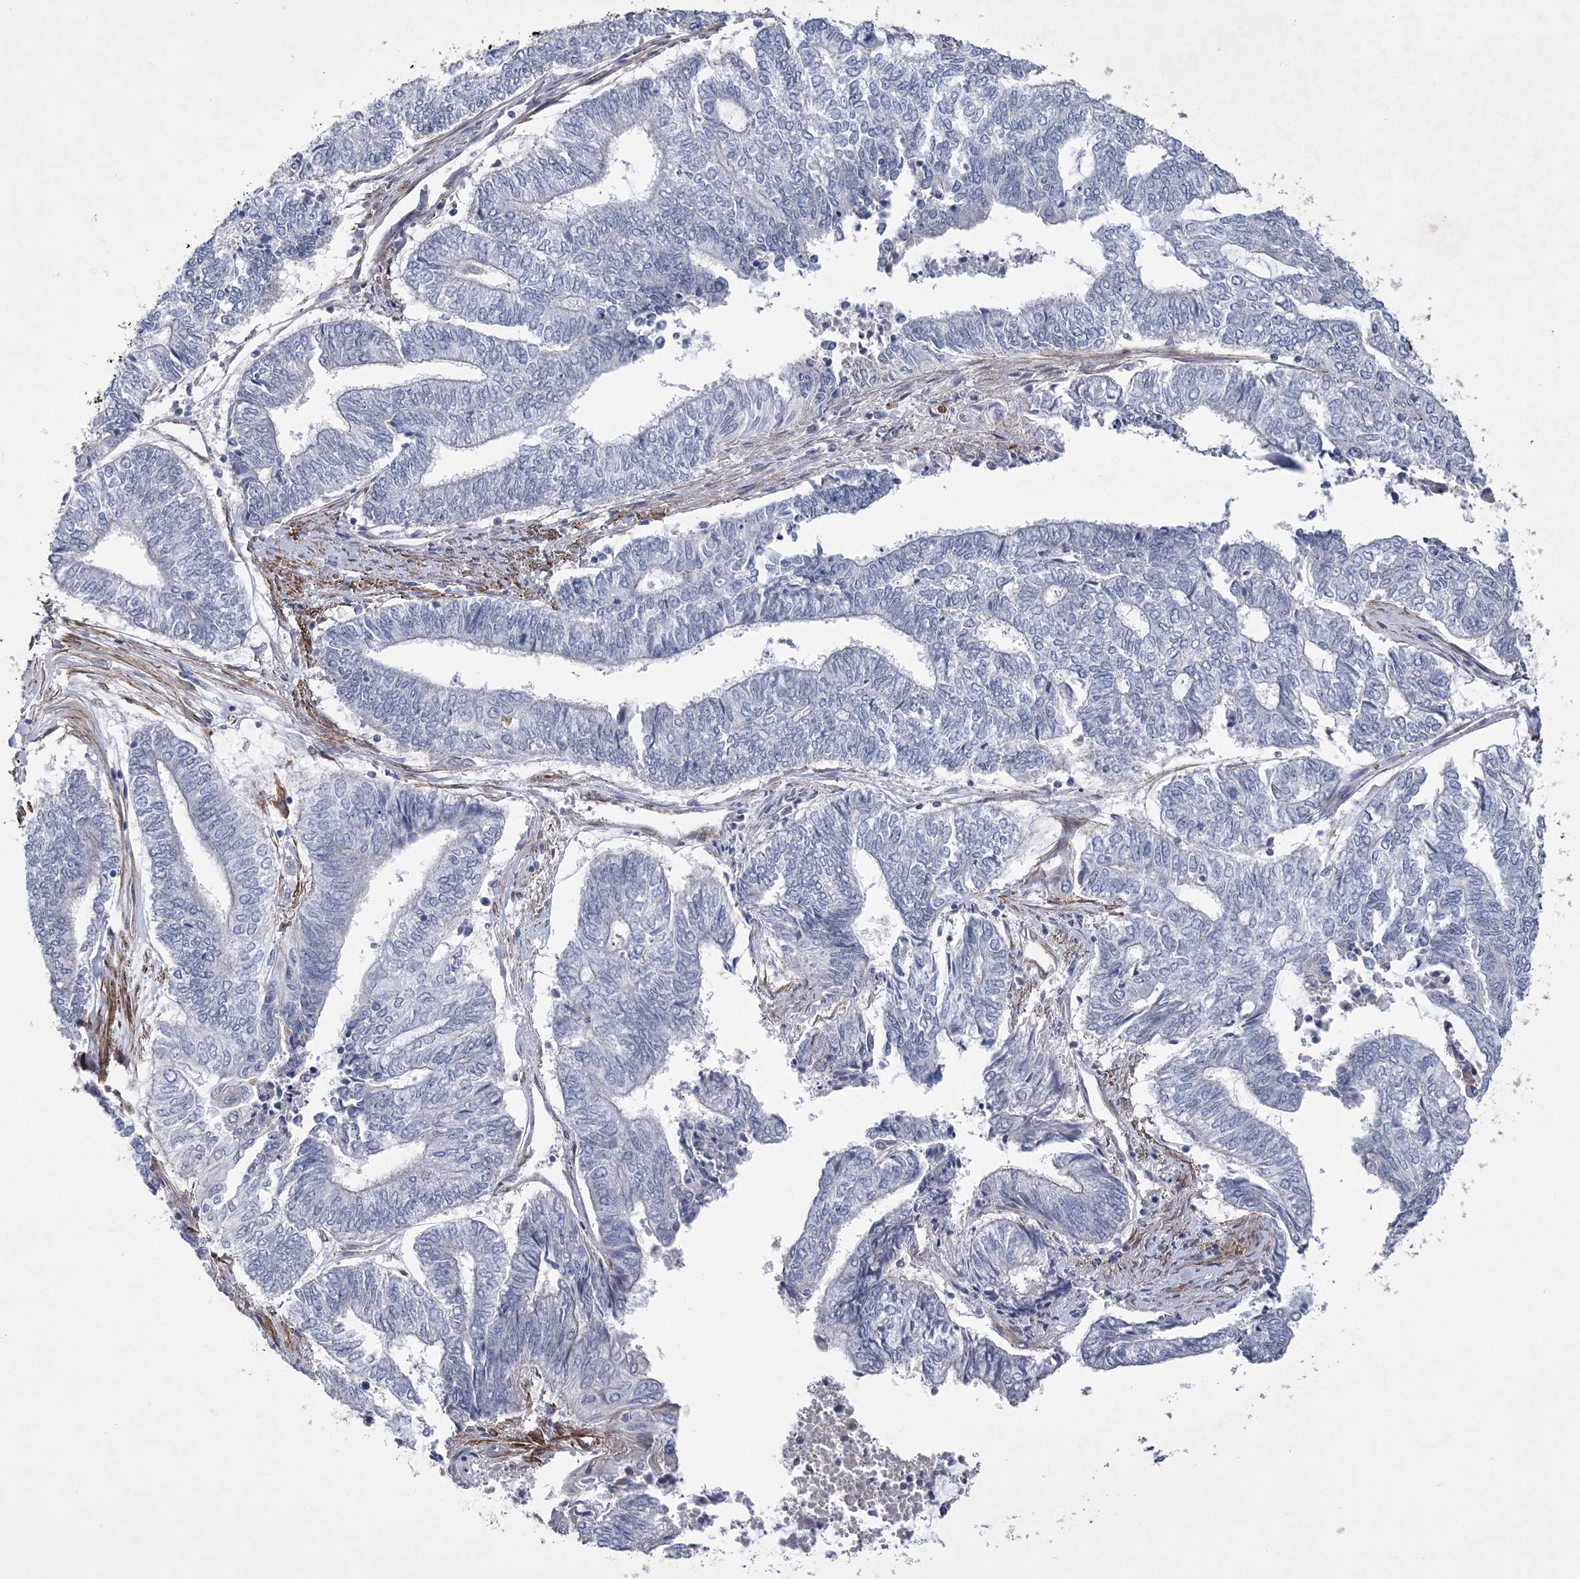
{"staining": {"intensity": "negative", "quantity": "none", "location": "none"}, "tissue": "endometrial cancer", "cell_type": "Tumor cells", "image_type": "cancer", "snomed": [{"axis": "morphology", "description": "Adenocarcinoma, NOS"}, {"axis": "topography", "description": "Uterus"}, {"axis": "topography", "description": "Endometrium"}], "caption": "Immunohistochemistry (IHC) of endometrial cancer (adenocarcinoma) shows no staining in tumor cells.", "gene": "ARSJ", "patient": {"sex": "female", "age": 70}}